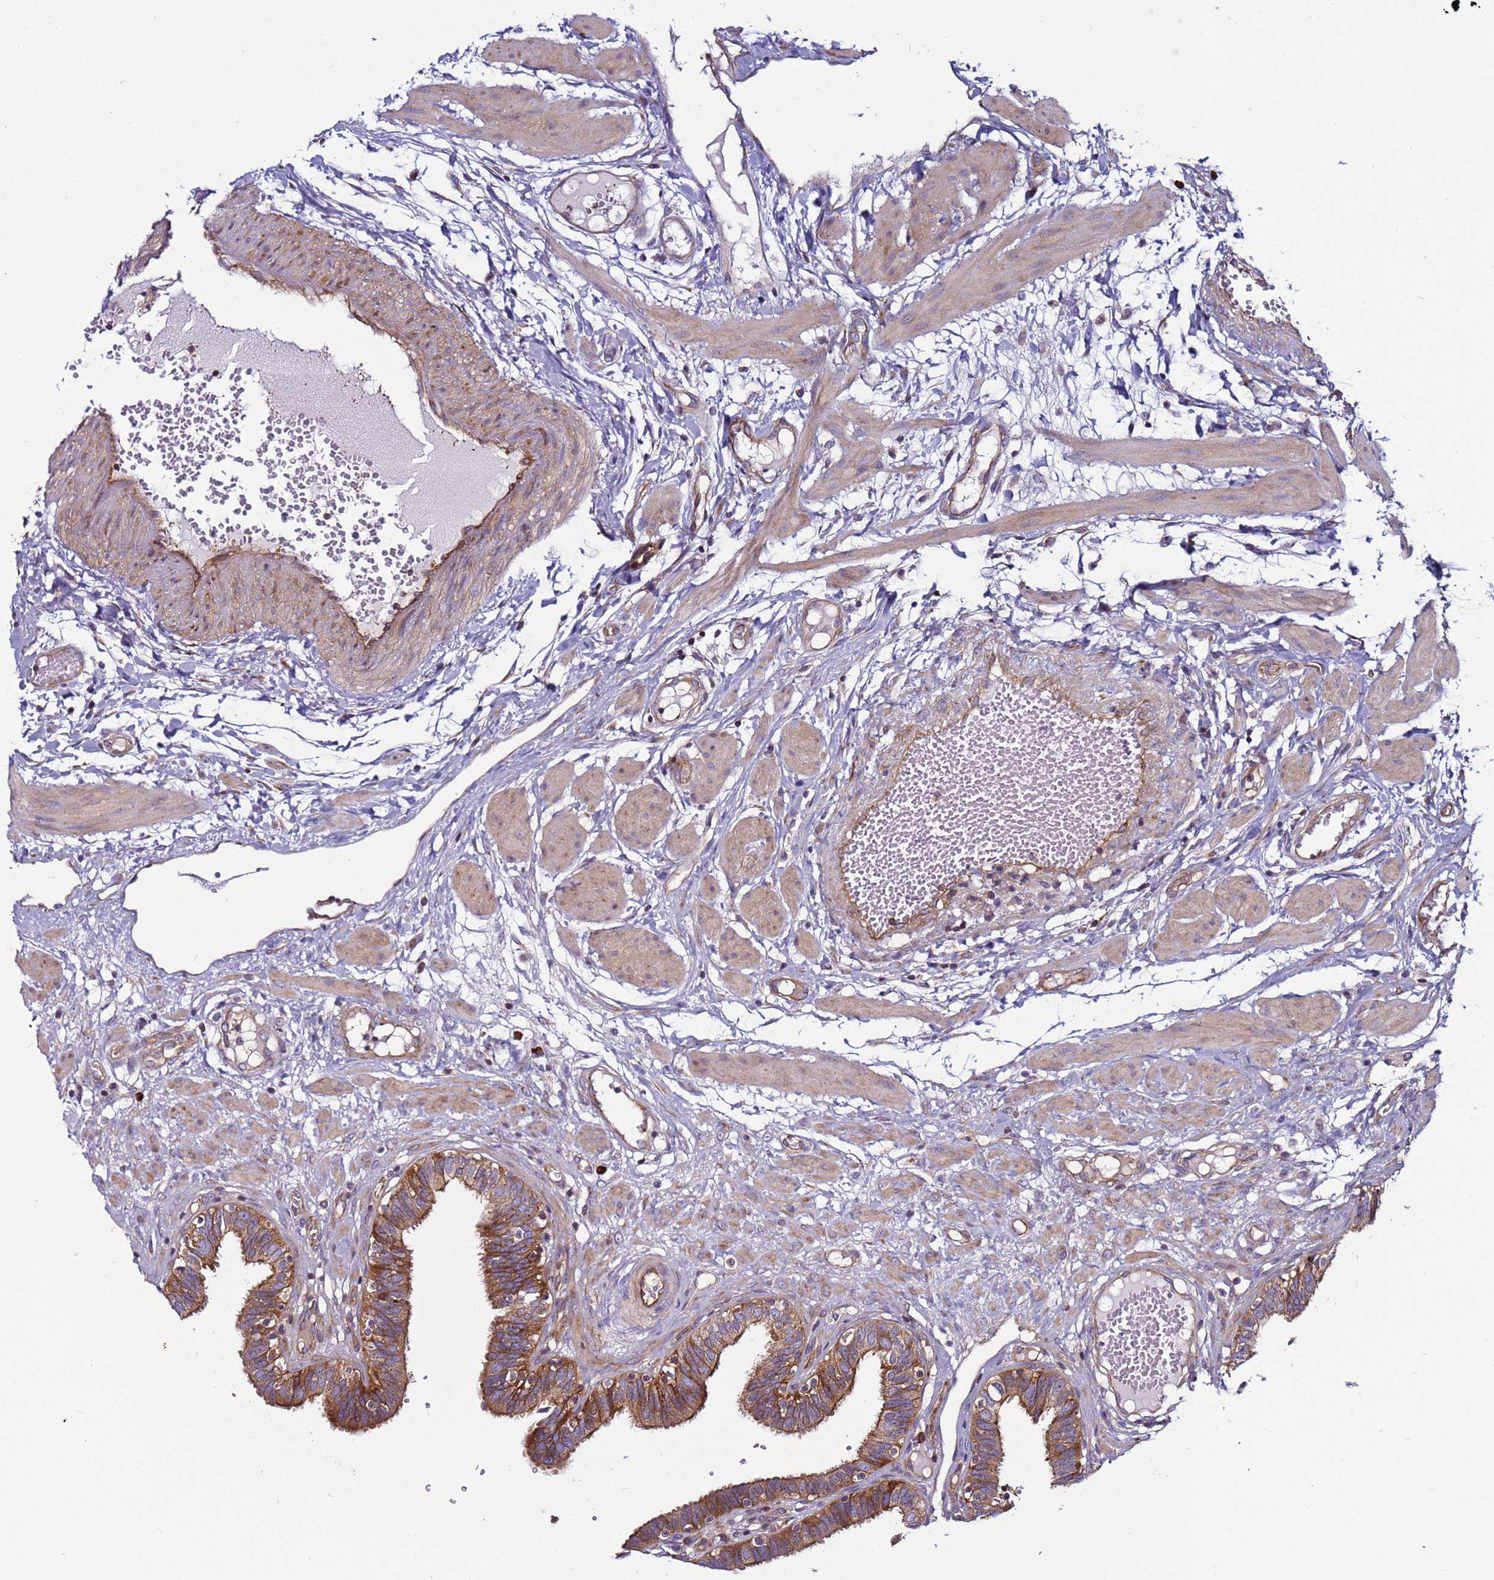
{"staining": {"intensity": "moderate", "quantity": ">75%", "location": "cytoplasmic/membranous"}, "tissue": "fallopian tube", "cell_type": "Glandular cells", "image_type": "normal", "snomed": [{"axis": "morphology", "description": "Normal tissue, NOS"}, {"axis": "topography", "description": "Fallopian tube"}, {"axis": "topography", "description": "Placenta"}], "caption": "Immunohistochemical staining of normal human fallopian tube displays medium levels of moderate cytoplasmic/membranous positivity in about >75% of glandular cells.", "gene": "EFCAB8", "patient": {"sex": "female", "age": 32}}